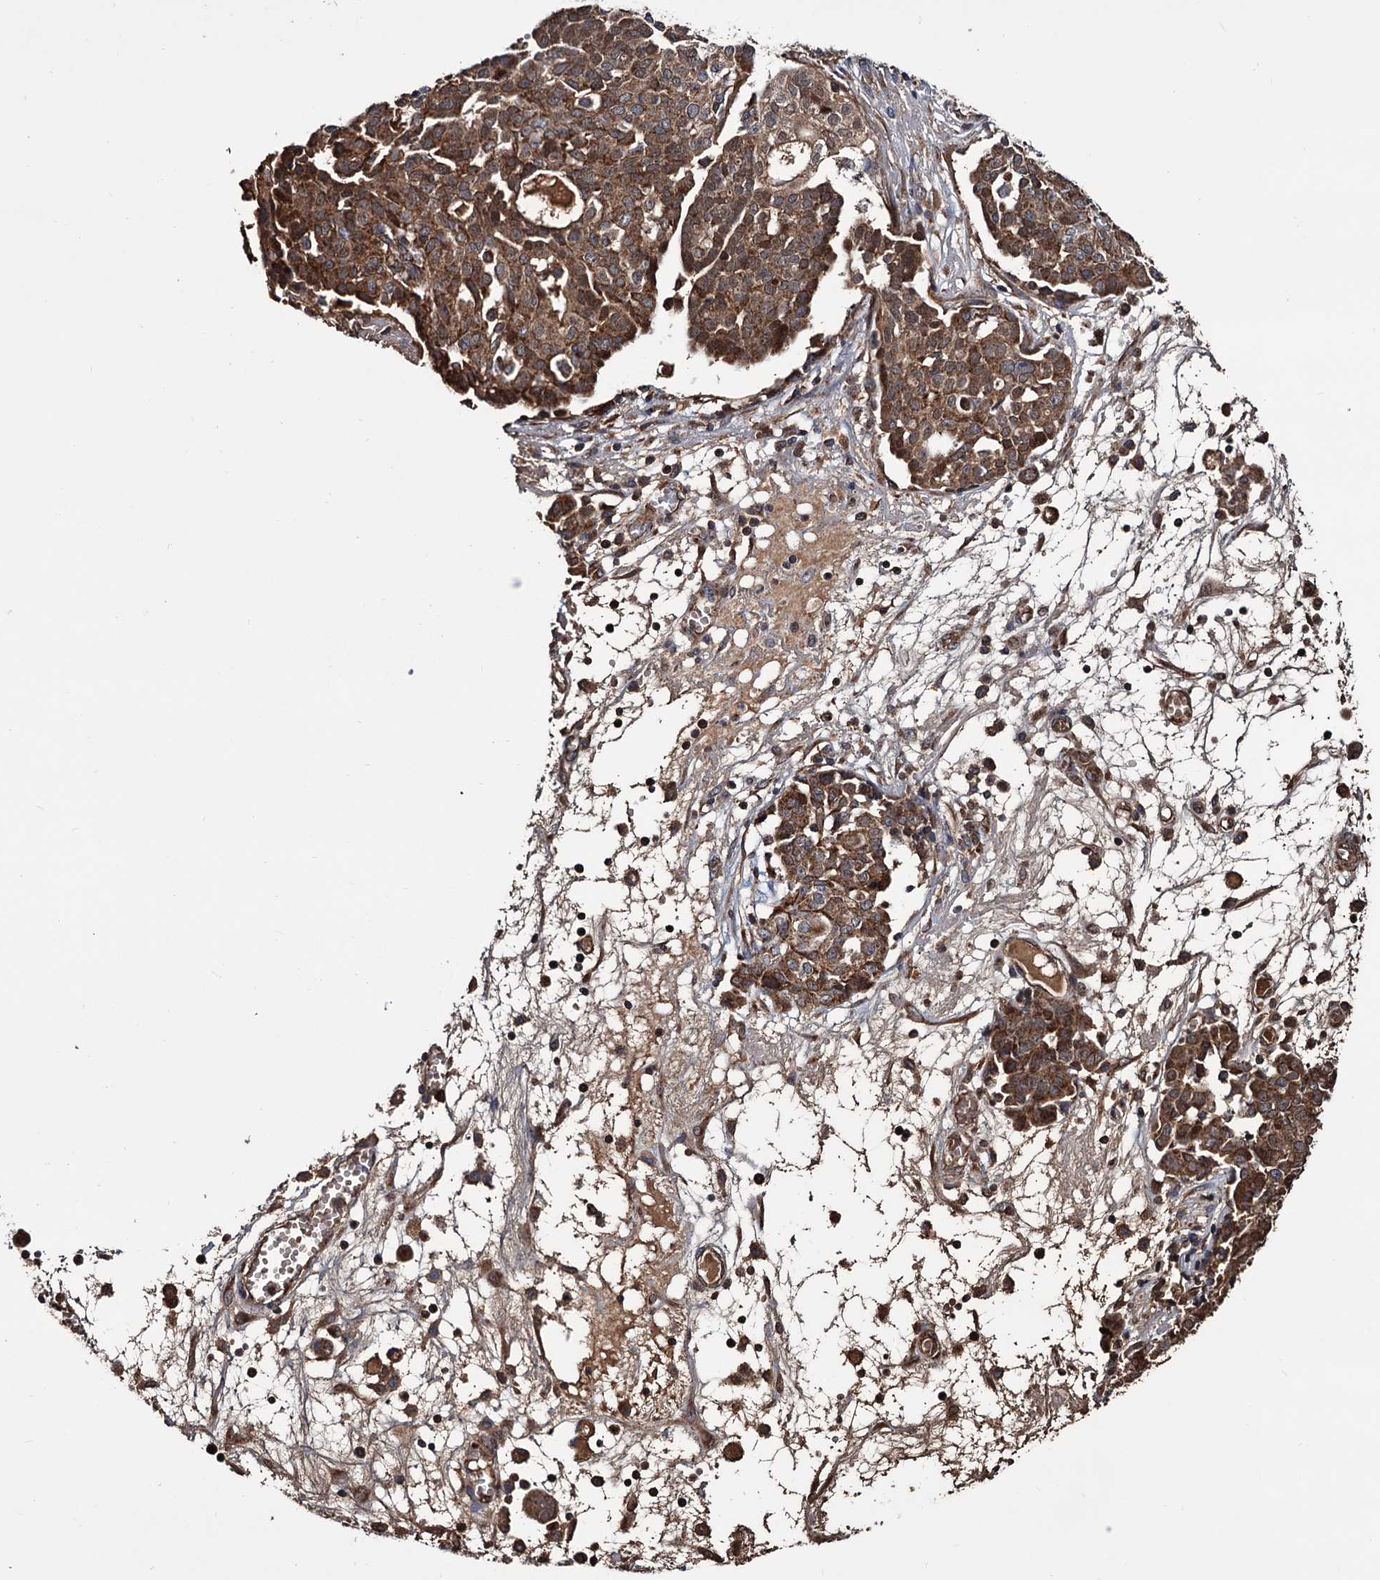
{"staining": {"intensity": "strong", "quantity": ">75%", "location": "cytoplasmic/membranous"}, "tissue": "ovarian cancer", "cell_type": "Tumor cells", "image_type": "cancer", "snomed": [{"axis": "morphology", "description": "Cystadenocarcinoma, serous, NOS"}, {"axis": "topography", "description": "Soft tissue"}, {"axis": "topography", "description": "Ovary"}], "caption": "Immunohistochemistry (DAB (3,3'-diaminobenzidine)) staining of human ovarian serous cystadenocarcinoma reveals strong cytoplasmic/membranous protein staining in approximately >75% of tumor cells. (Stains: DAB (3,3'-diaminobenzidine) in brown, nuclei in blue, Microscopy: brightfield microscopy at high magnification).", "gene": "MRPL42", "patient": {"sex": "female", "age": 57}}